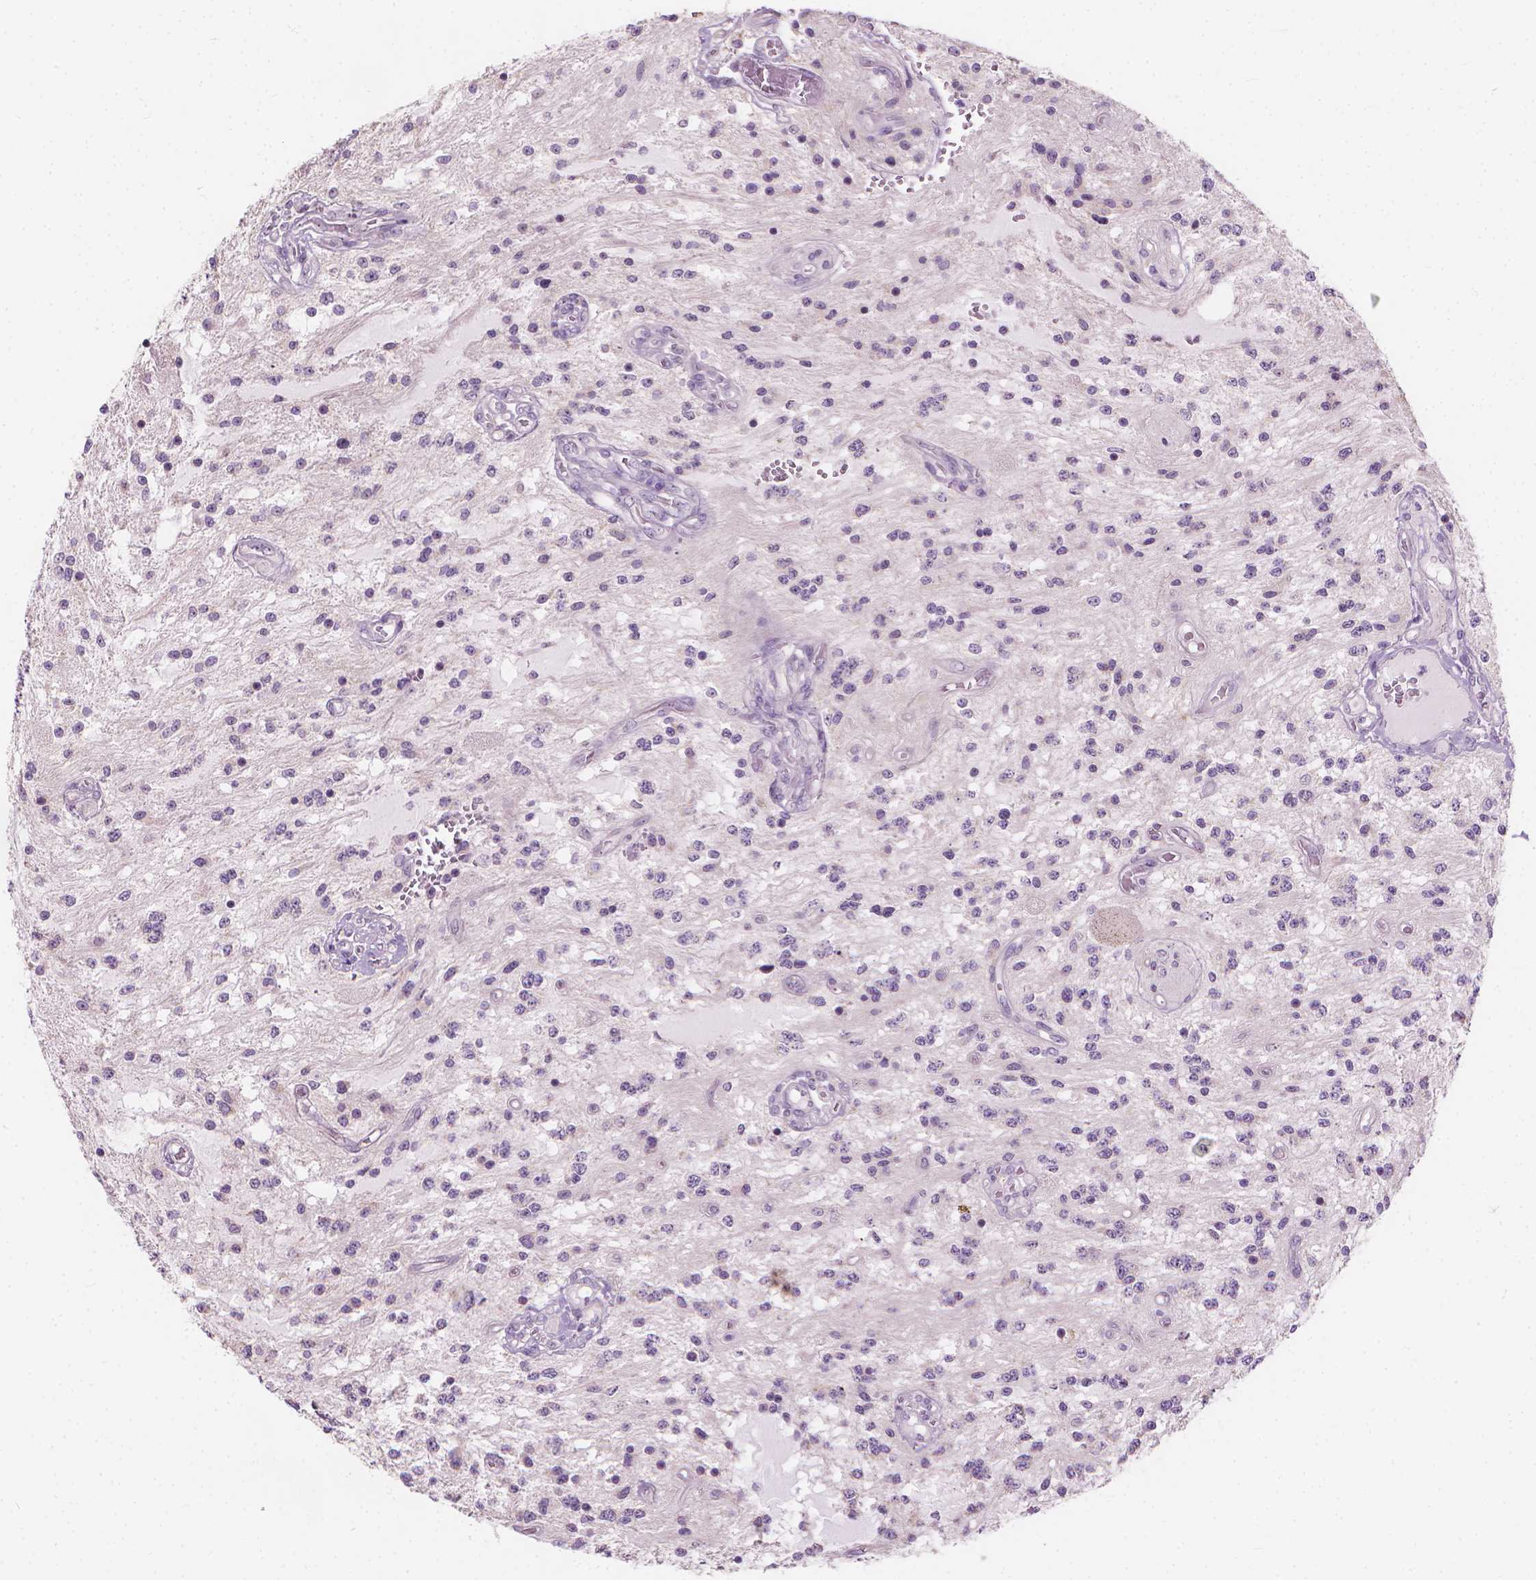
{"staining": {"intensity": "negative", "quantity": "none", "location": "none"}, "tissue": "glioma", "cell_type": "Tumor cells", "image_type": "cancer", "snomed": [{"axis": "morphology", "description": "Glioma, malignant, Low grade"}, {"axis": "topography", "description": "Cerebellum"}], "caption": "Immunohistochemical staining of glioma reveals no significant positivity in tumor cells. (DAB immunohistochemistry (IHC) with hematoxylin counter stain).", "gene": "GPRC5A", "patient": {"sex": "female", "age": 14}}